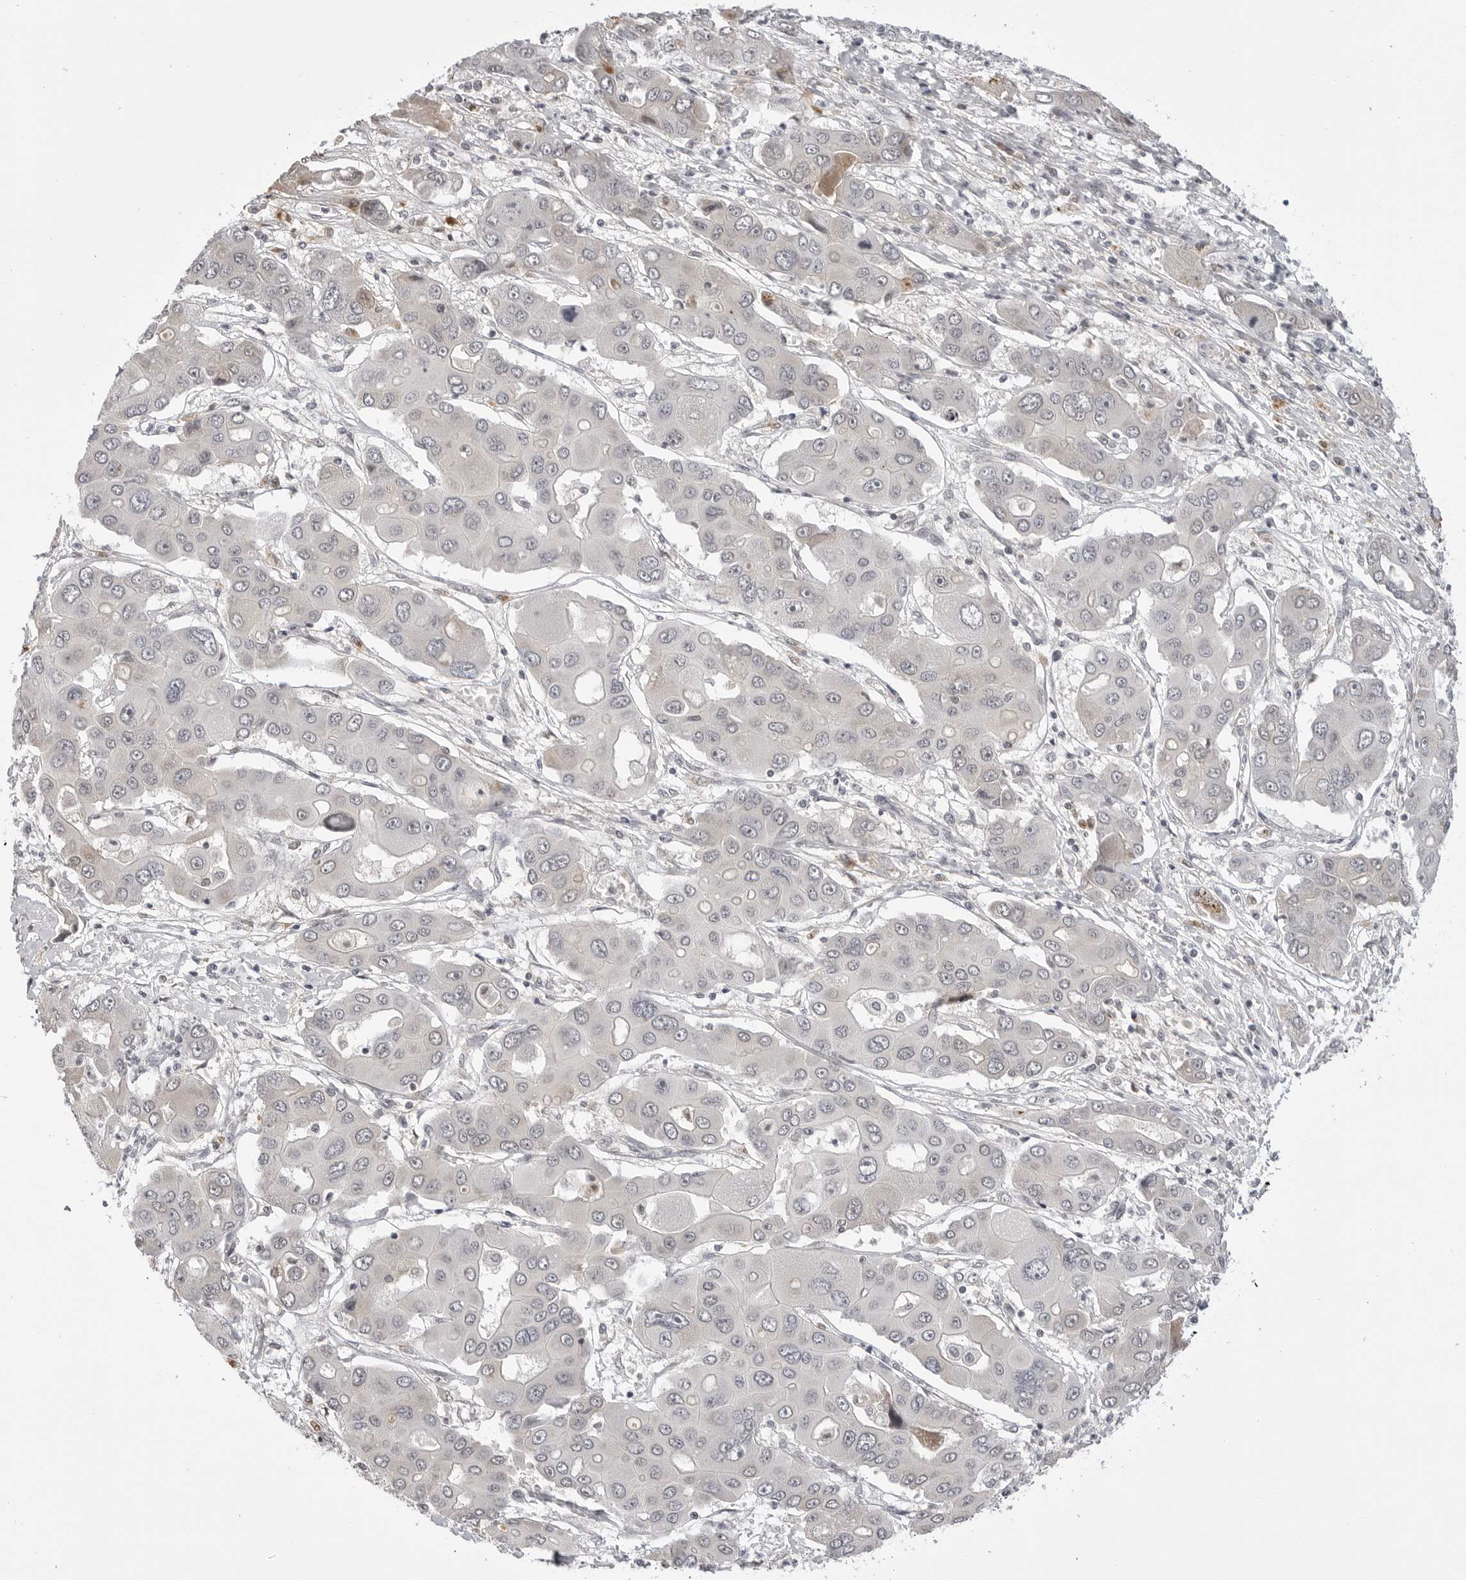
{"staining": {"intensity": "negative", "quantity": "none", "location": "none"}, "tissue": "liver cancer", "cell_type": "Tumor cells", "image_type": "cancer", "snomed": [{"axis": "morphology", "description": "Cholangiocarcinoma"}, {"axis": "topography", "description": "Liver"}], "caption": "Tumor cells show no significant protein staining in liver cancer. (Immunohistochemistry, brightfield microscopy, high magnification).", "gene": "CDK20", "patient": {"sex": "male", "age": 67}}